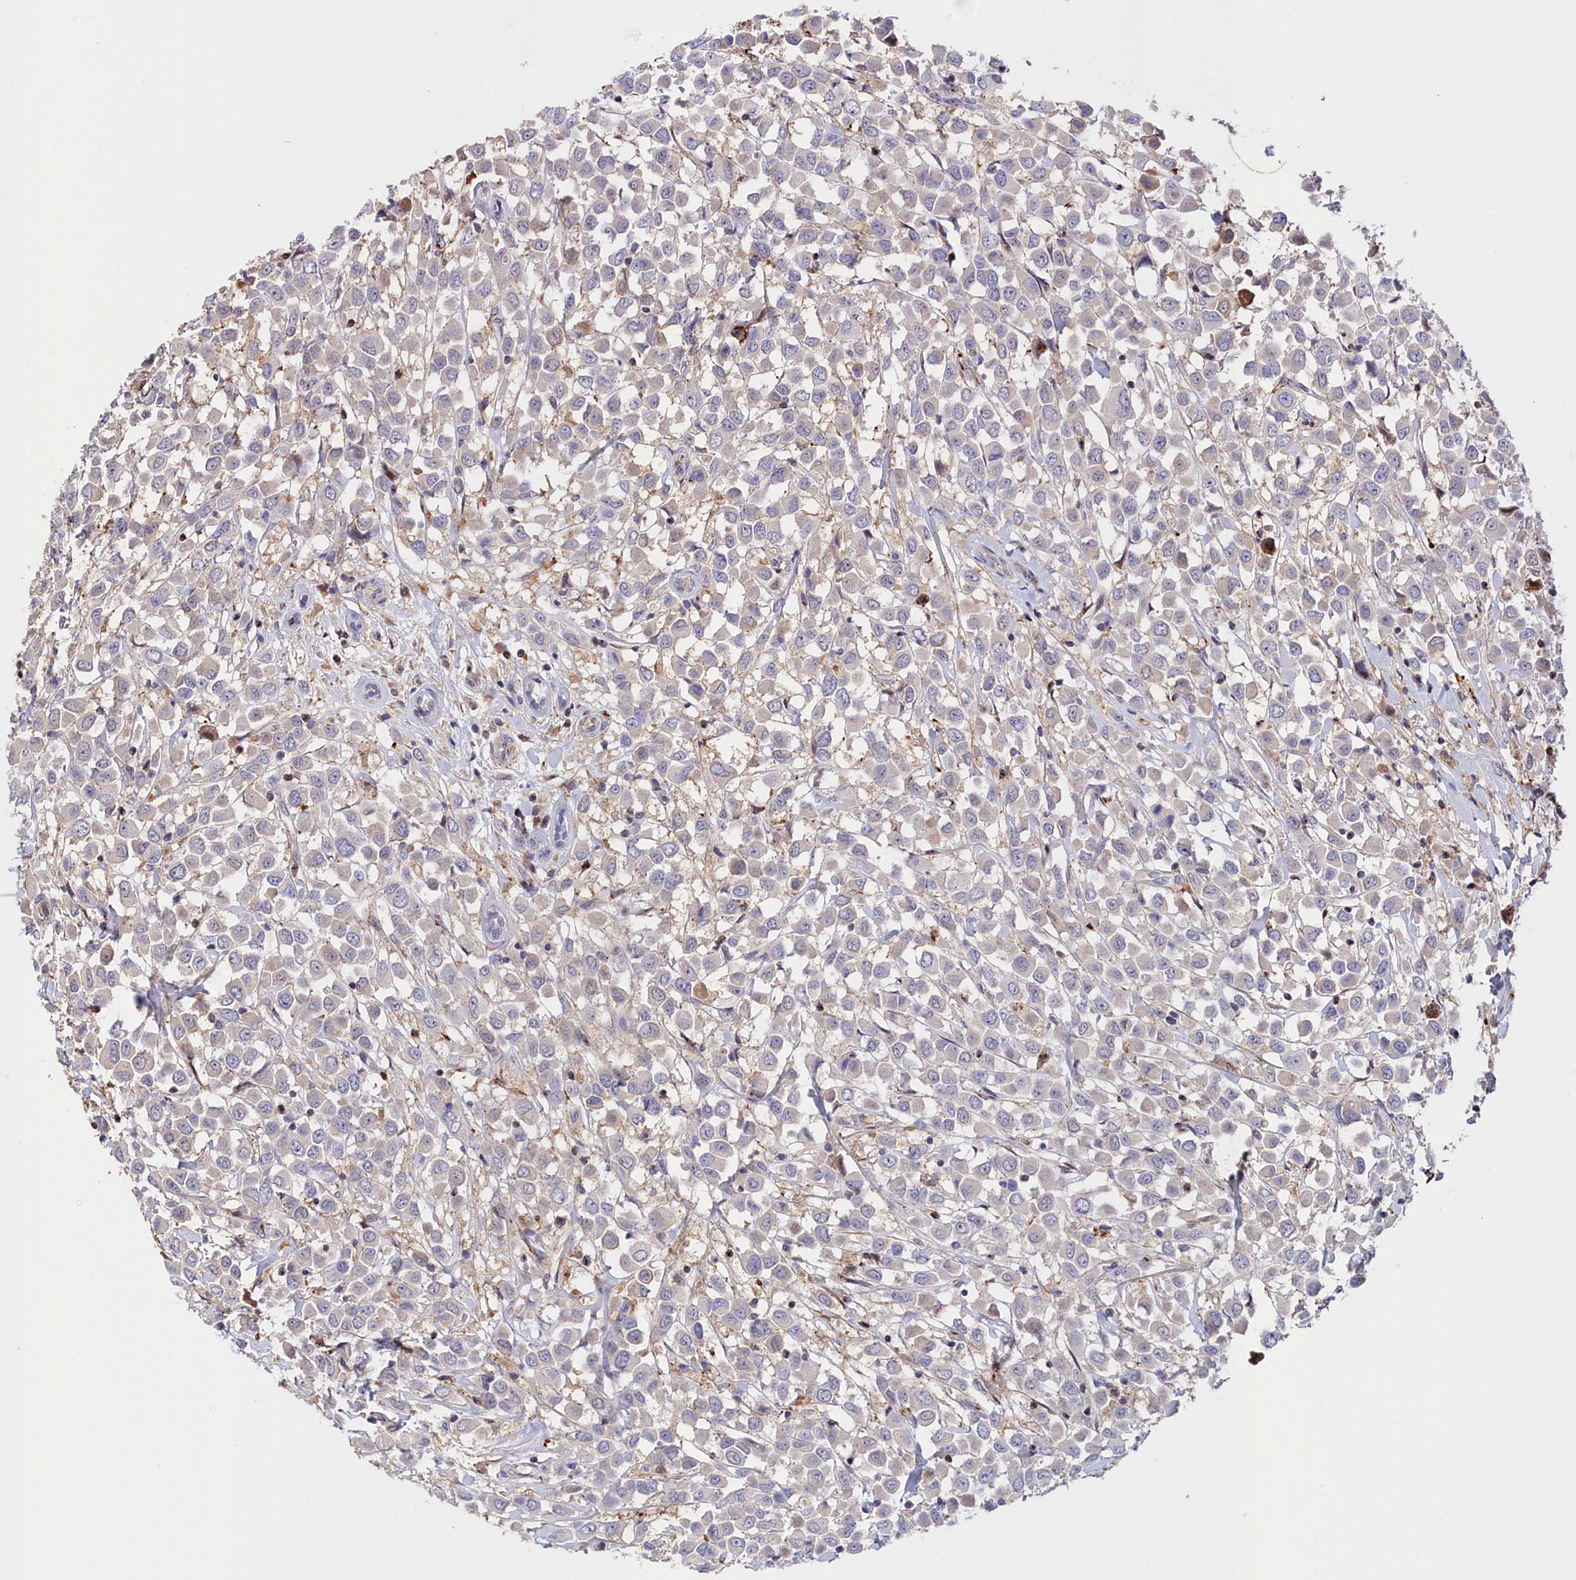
{"staining": {"intensity": "weak", "quantity": "<25%", "location": "cytoplasmic/membranous"}, "tissue": "breast cancer", "cell_type": "Tumor cells", "image_type": "cancer", "snomed": [{"axis": "morphology", "description": "Duct carcinoma"}, {"axis": "topography", "description": "Breast"}], "caption": "This is an immunohistochemistry (IHC) image of breast cancer. There is no staining in tumor cells.", "gene": "NEURL4", "patient": {"sex": "female", "age": 61}}